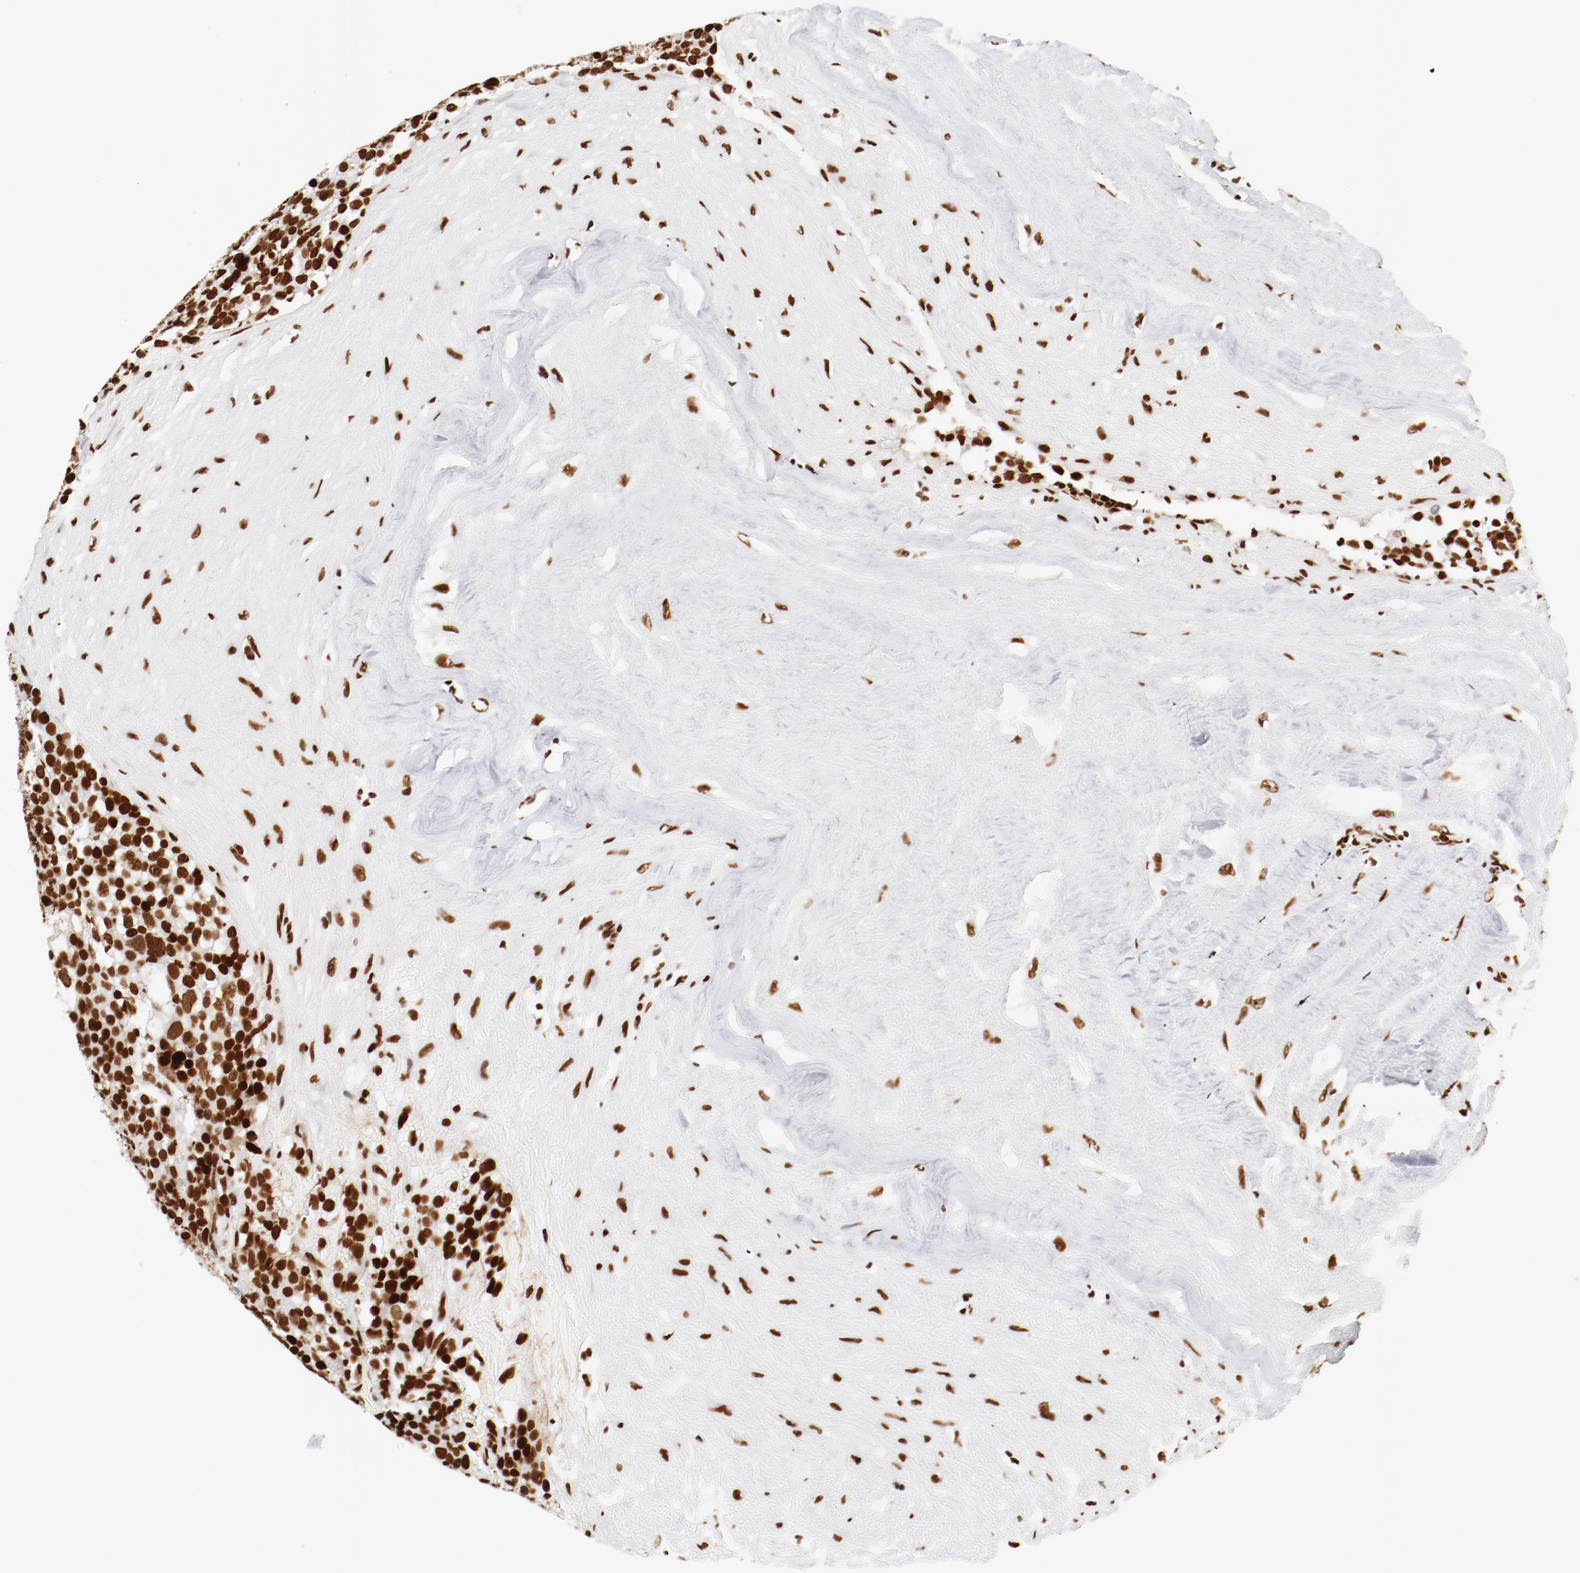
{"staining": {"intensity": "strong", "quantity": ">75%", "location": "nuclear"}, "tissue": "testis cancer", "cell_type": "Tumor cells", "image_type": "cancer", "snomed": [{"axis": "morphology", "description": "Seminoma, NOS"}, {"axis": "topography", "description": "Testis"}], "caption": "A brown stain labels strong nuclear positivity of a protein in testis seminoma tumor cells. (DAB (3,3'-diaminobenzidine) = brown stain, brightfield microscopy at high magnification).", "gene": "CTBP1", "patient": {"sex": "male", "age": 71}}